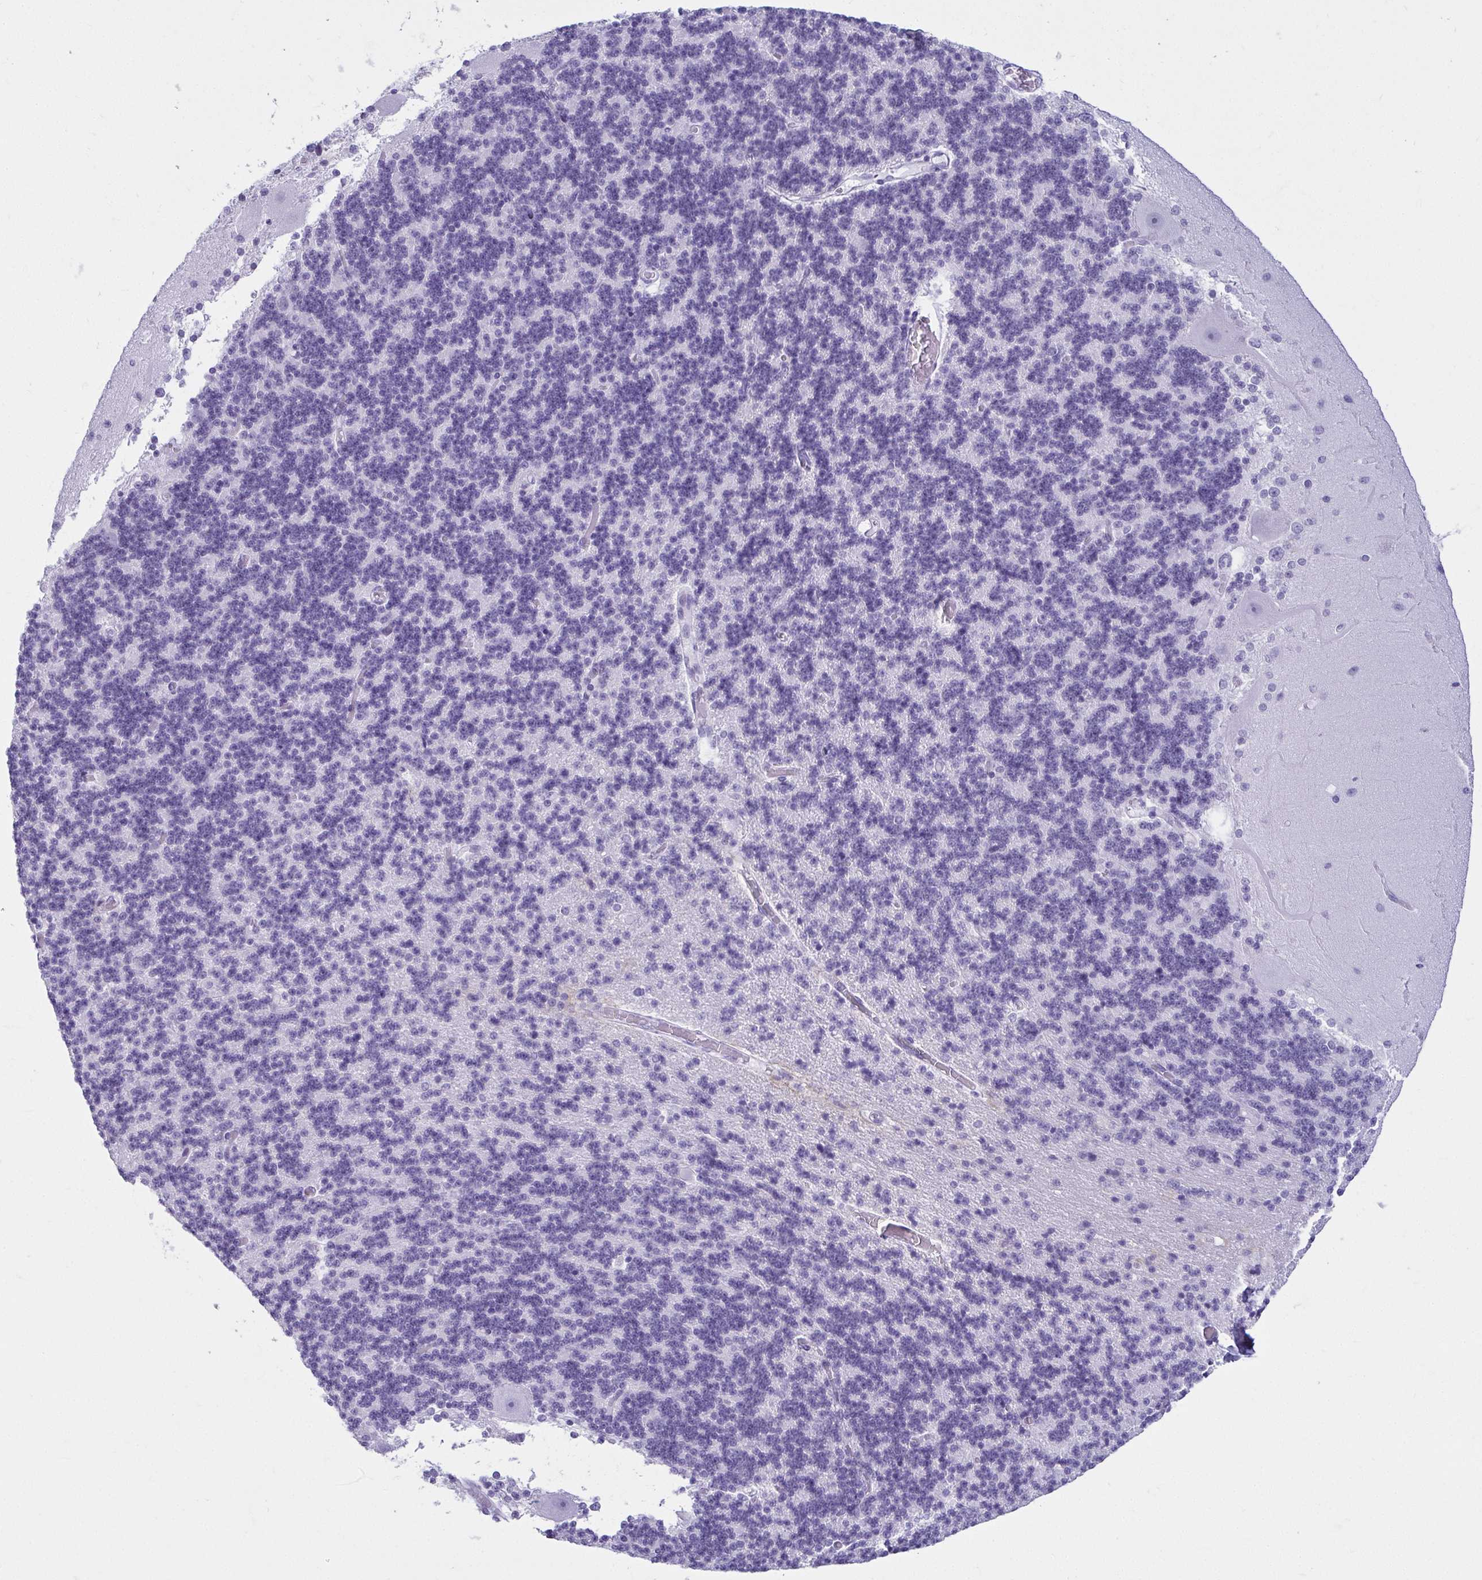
{"staining": {"intensity": "negative", "quantity": "none", "location": "none"}, "tissue": "cerebellum", "cell_type": "Cells in granular layer", "image_type": "normal", "snomed": [{"axis": "morphology", "description": "Normal tissue, NOS"}, {"axis": "topography", "description": "Cerebellum"}], "caption": "Immunohistochemistry micrograph of unremarkable cerebellum: human cerebellum stained with DAB (3,3'-diaminobenzidine) exhibits no significant protein expression in cells in granular layer.", "gene": "CLGN", "patient": {"sex": "female", "age": 54}}